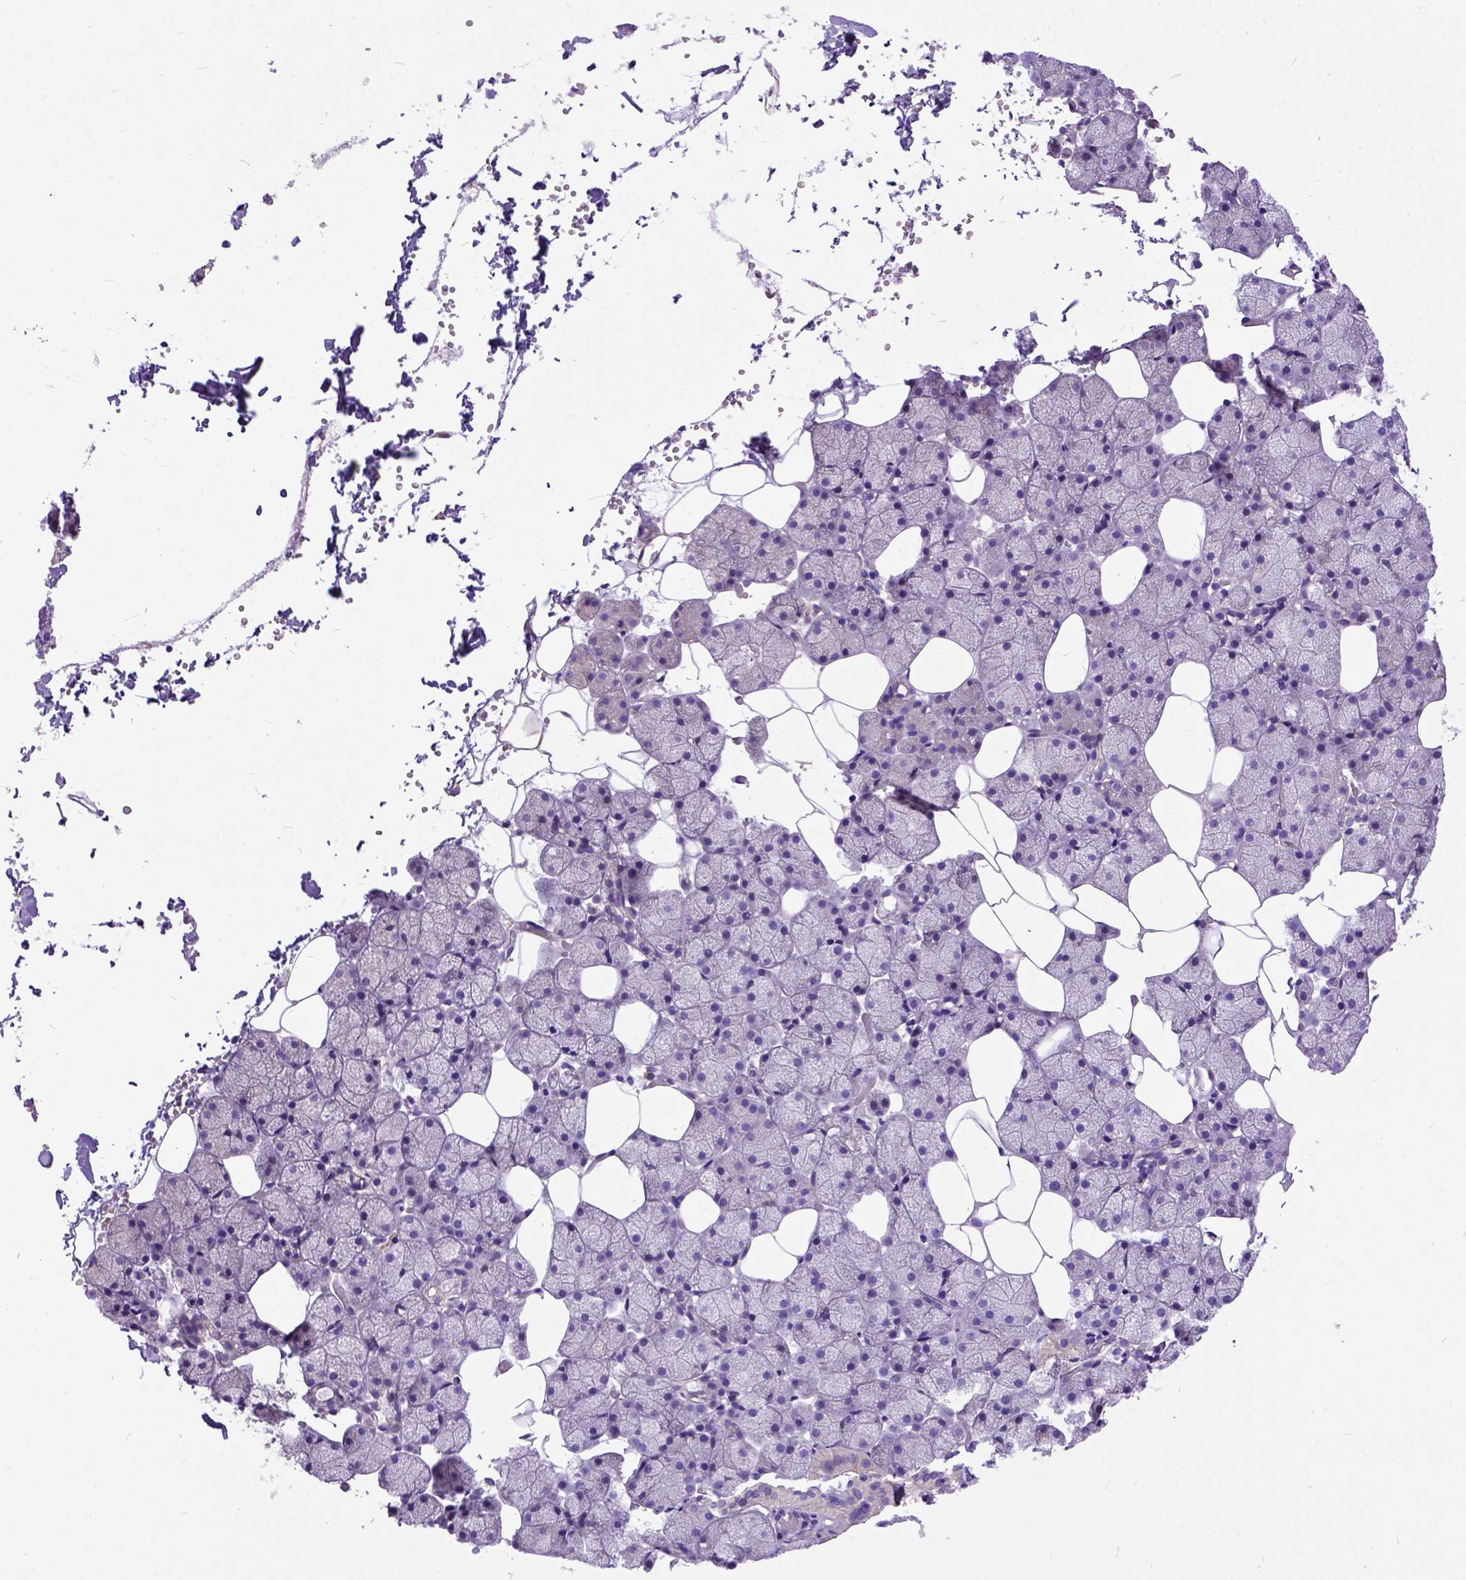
{"staining": {"intensity": "negative", "quantity": "none", "location": "none"}, "tissue": "salivary gland", "cell_type": "Glandular cells", "image_type": "normal", "snomed": [{"axis": "morphology", "description": "Normal tissue, NOS"}, {"axis": "topography", "description": "Salivary gland"}], "caption": "Immunohistochemistry (IHC) of normal salivary gland exhibits no positivity in glandular cells. The staining is performed using DAB (3,3'-diaminobenzidine) brown chromogen with nuclei counter-stained in using hematoxylin.", "gene": "CFAP54", "patient": {"sex": "male", "age": 38}}